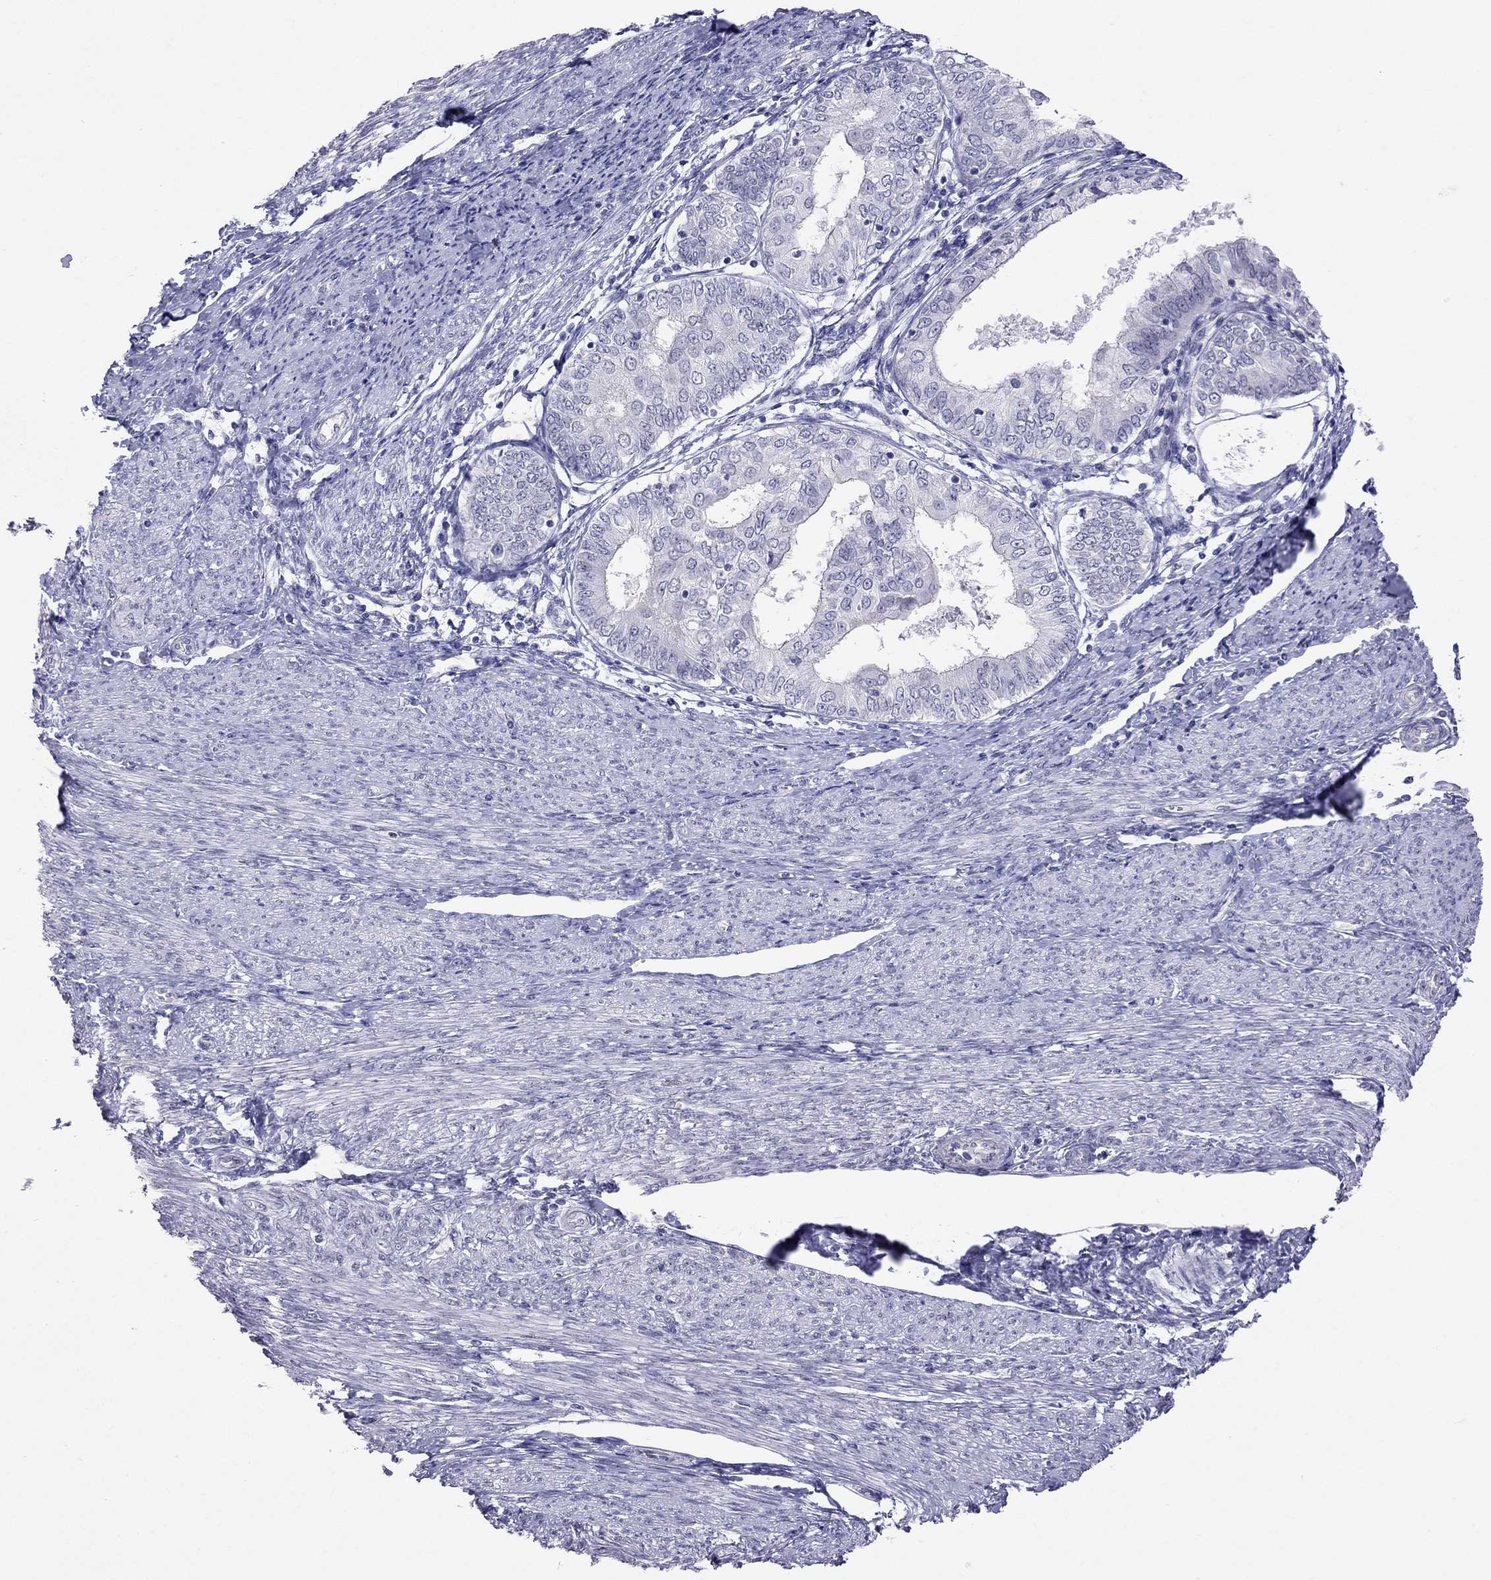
{"staining": {"intensity": "negative", "quantity": "none", "location": "none"}, "tissue": "endometrial cancer", "cell_type": "Tumor cells", "image_type": "cancer", "snomed": [{"axis": "morphology", "description": "Adenocarcinoma, NOS"}, {"axis": "topography", "description": "Endometrium"}], "caption": "Immunohistochemistry photomicrograph of human endometrial cancer stained for a protein (brown), which displays no expression in tumor cells.", "gene": "JHY", "patient": {"sex": "female", "age": 68}}